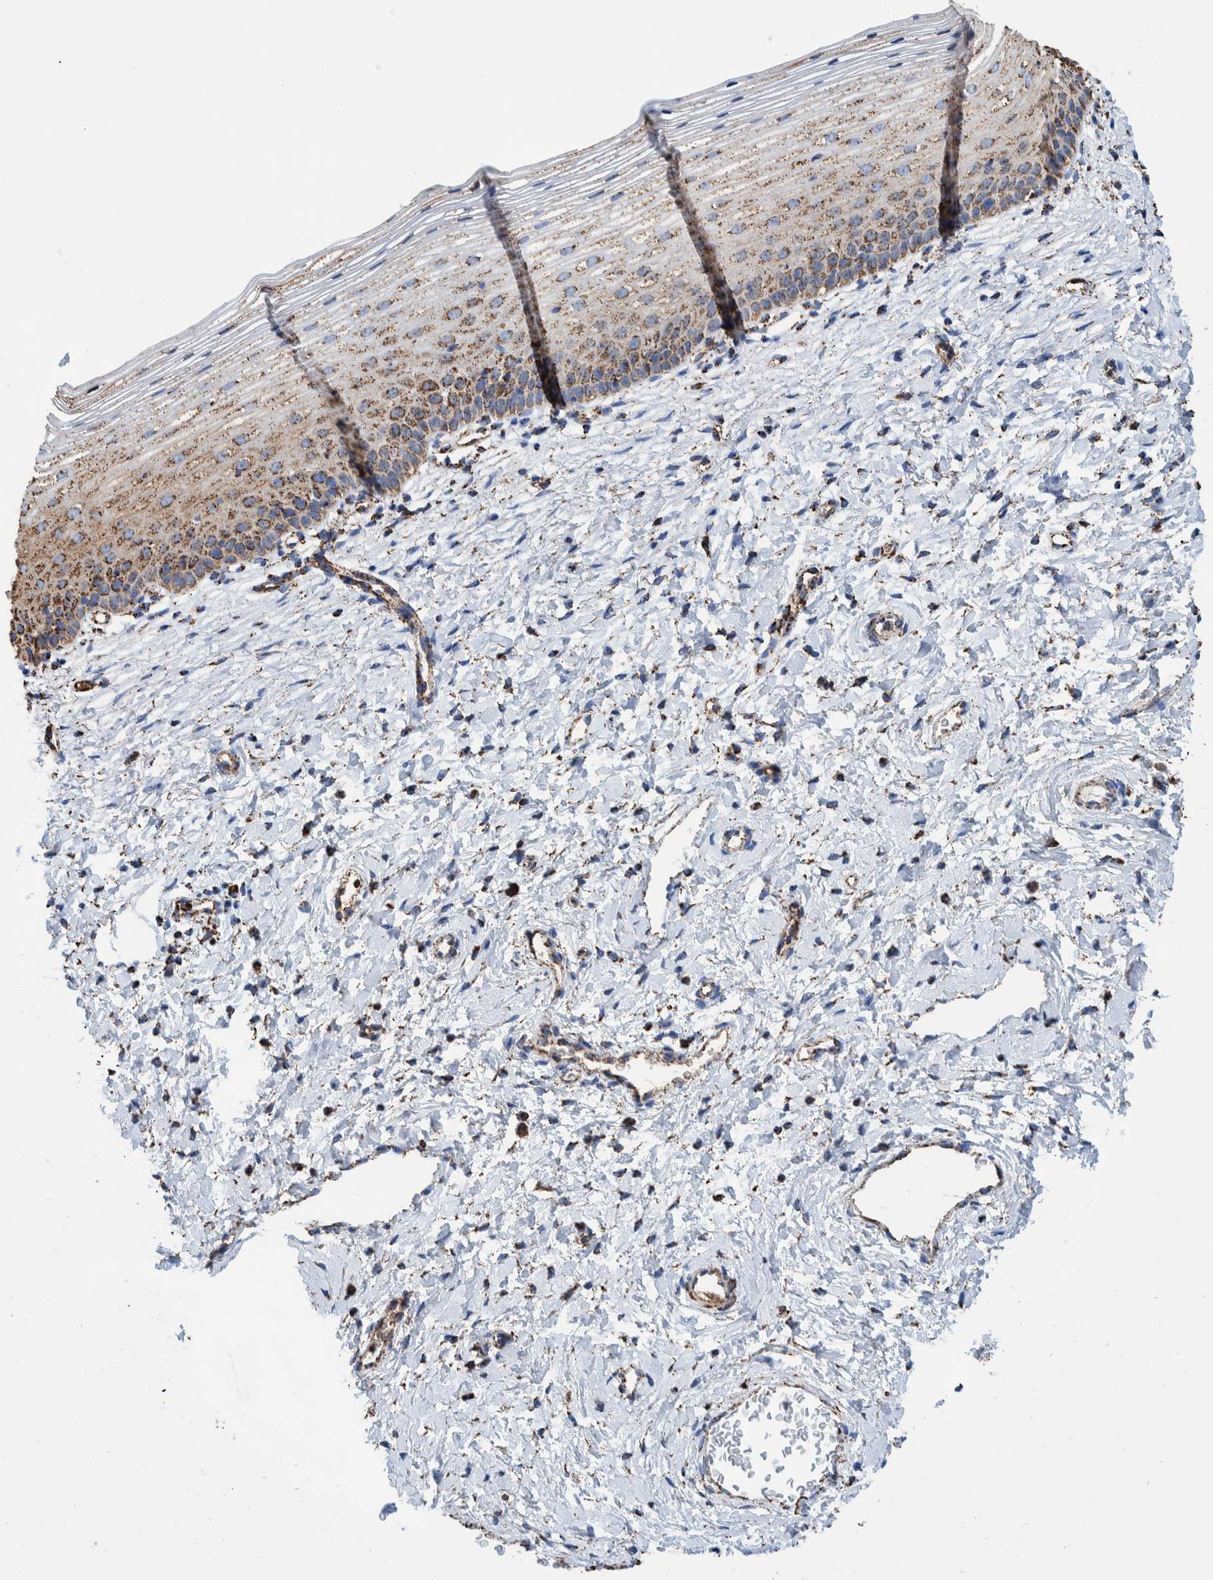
{"staining": {"intensity": "moderate", "quantity": ">75%", "location": "cytoplasmic/membranous"}, "tissue": "cervix", "cell_type": "Glandular cells", "image_type": "normal", "snomed": [{"axis": "morphology", "description": "Normal tissue, NOS"}, {"axis": "topography", "description": "Cervix"}], "caption": "IHC (DAB) staining of unremarkable human cervix shows moderate cytoplasmic/membranous protein staining in about >75% of glandular cells.", "gene": "VPS26C", "patient": {"sex": "female", "age": 72}}